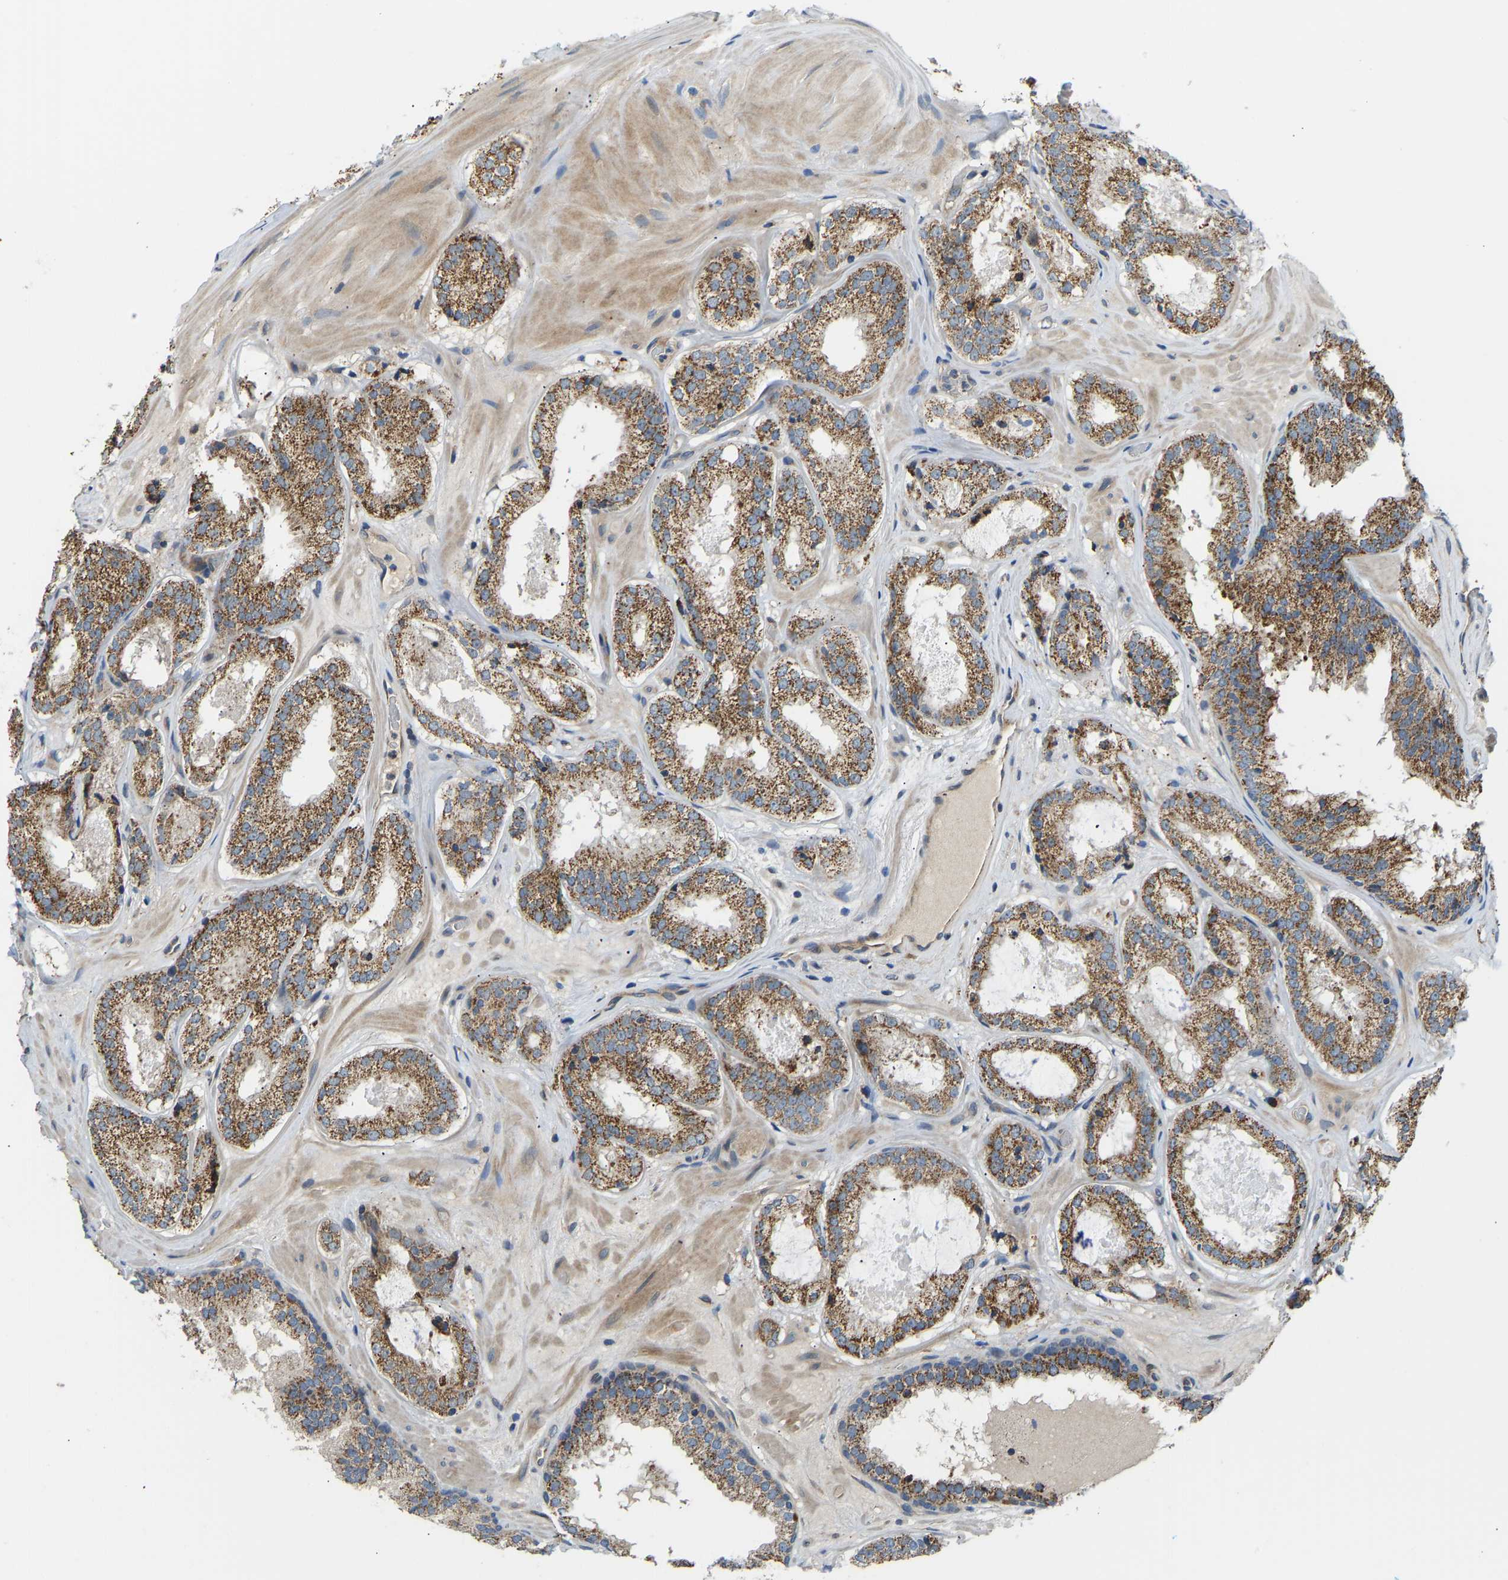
{"staining": {"intensity": "moderate", "quantity": ">75%", "location": "cytoplasmic/membranous"}, "tissue": "prostate cancer", "cell_type": "Tumor cells", "image_type": "cancer", "snomed": [{"axis": "morphology", "description": "Adenocarcinoma, High grade"}, {"axis": "topography", "description": "Prostate"}], "caption": "Immunohistochemistry staining of prostate cancer, which reveals medium levels of moderate cytoplasmic/membranous expression in about >75% of tumor cells indicating moderate cytoplasmic/membranous protein positivity. The staining was performed using DAB (3,3'-diaminobenzidine) (brown) for protein detection and nuclei were counterstained in hematoxylin (blue).", "gene": "RBP1", "patient": {"sex": "male", "age": 65}}